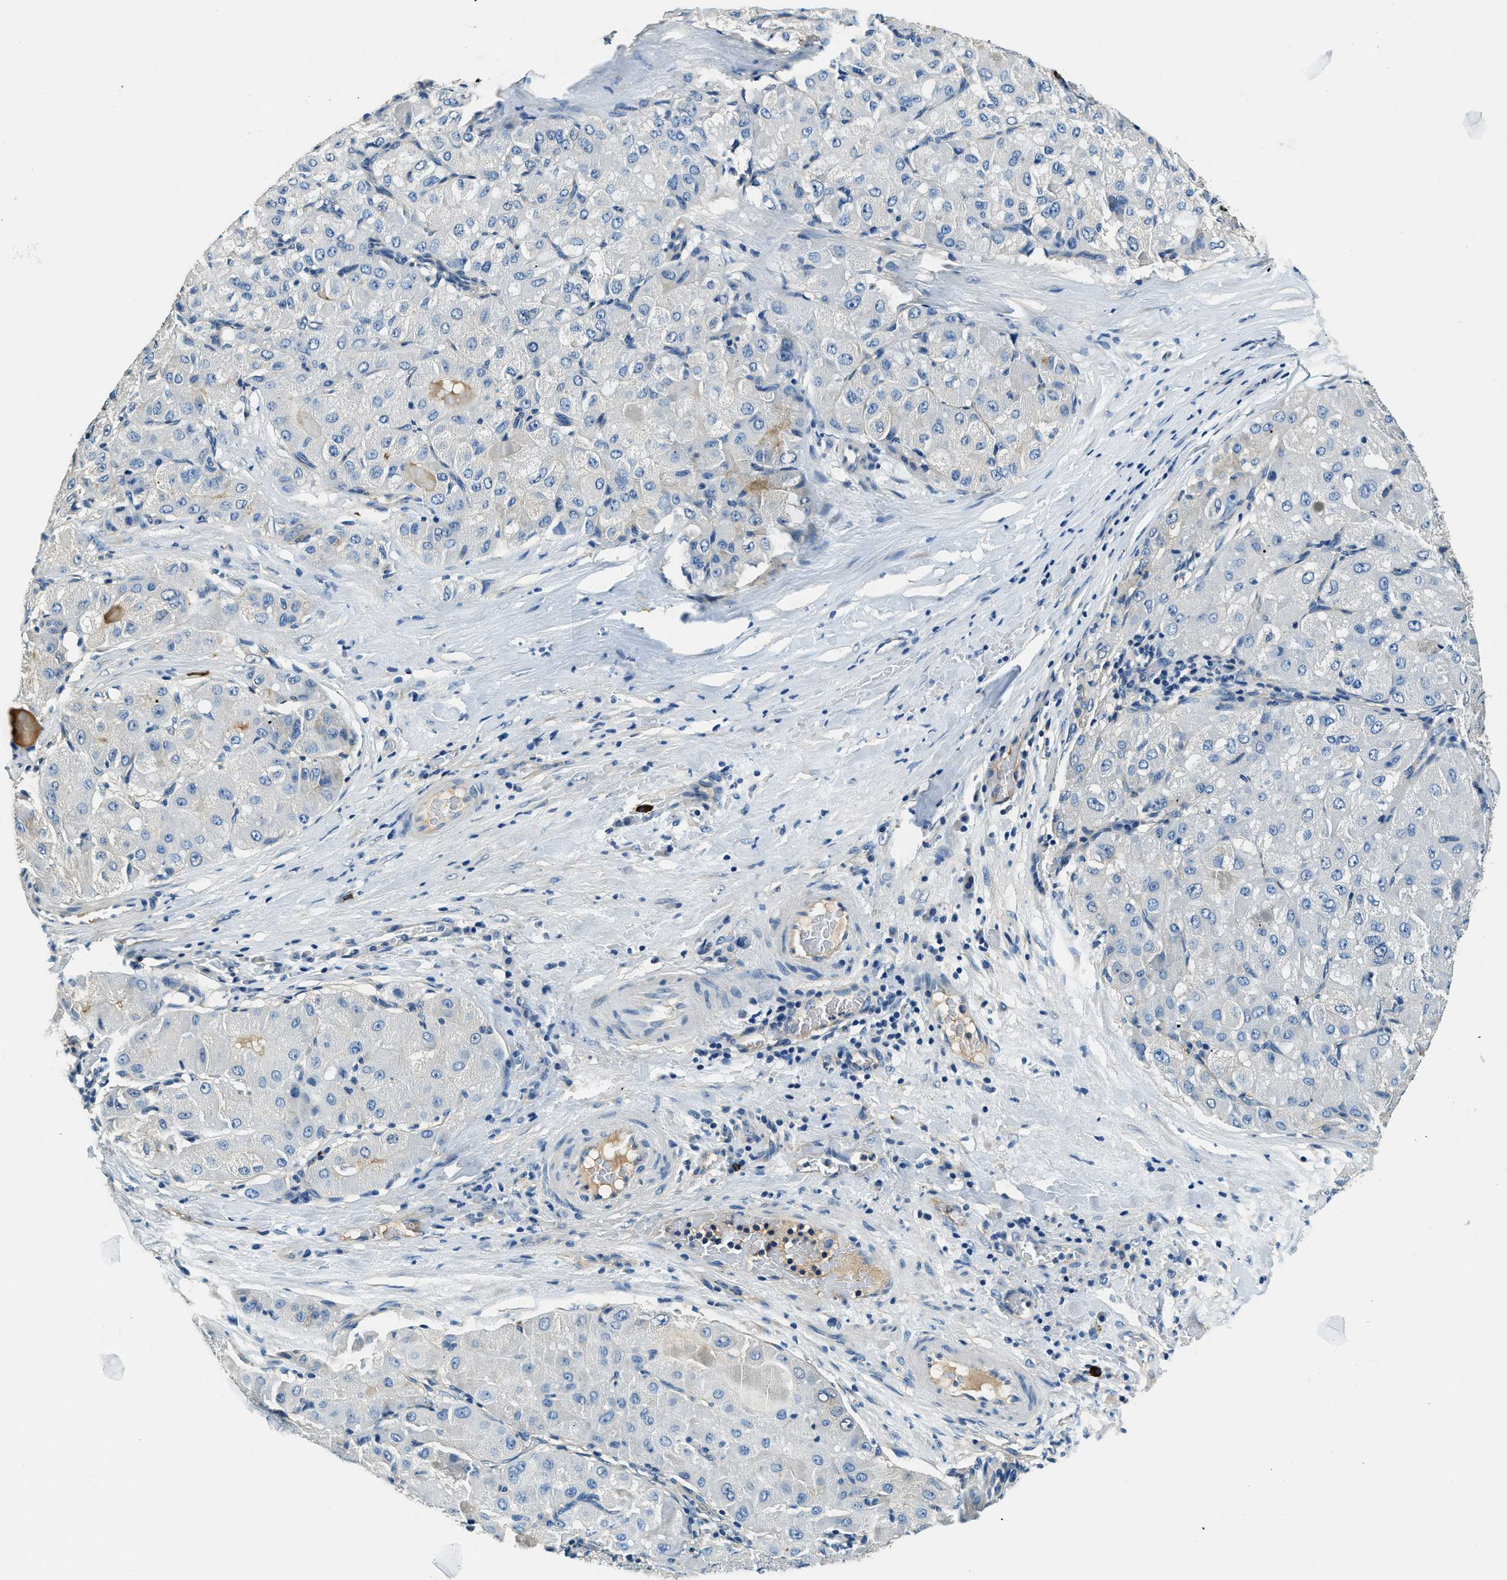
{"staining": {"intensity": "negative", "quantity": "none", "location": "none"}, "tissue": "liver cancer", "cell_type": "Tumor cells", "image_type": "cancer", "snomed": [{"axis": "morphology", "description": "Carcinoma, Hepatocellular, NOS"}, {"axis": "topography", "description": "Liver"}], "caption": "Photomicrograph shows no significant protein expression in tumor cells of liver hepatocellular carcinoma. (Stains: DAB IHC with hematoxylin counter stain, Microscopy: brightfield microscopy at high magnification).", "gene": "TMEM186", "patient": {"sex": "male", "age": 80}}